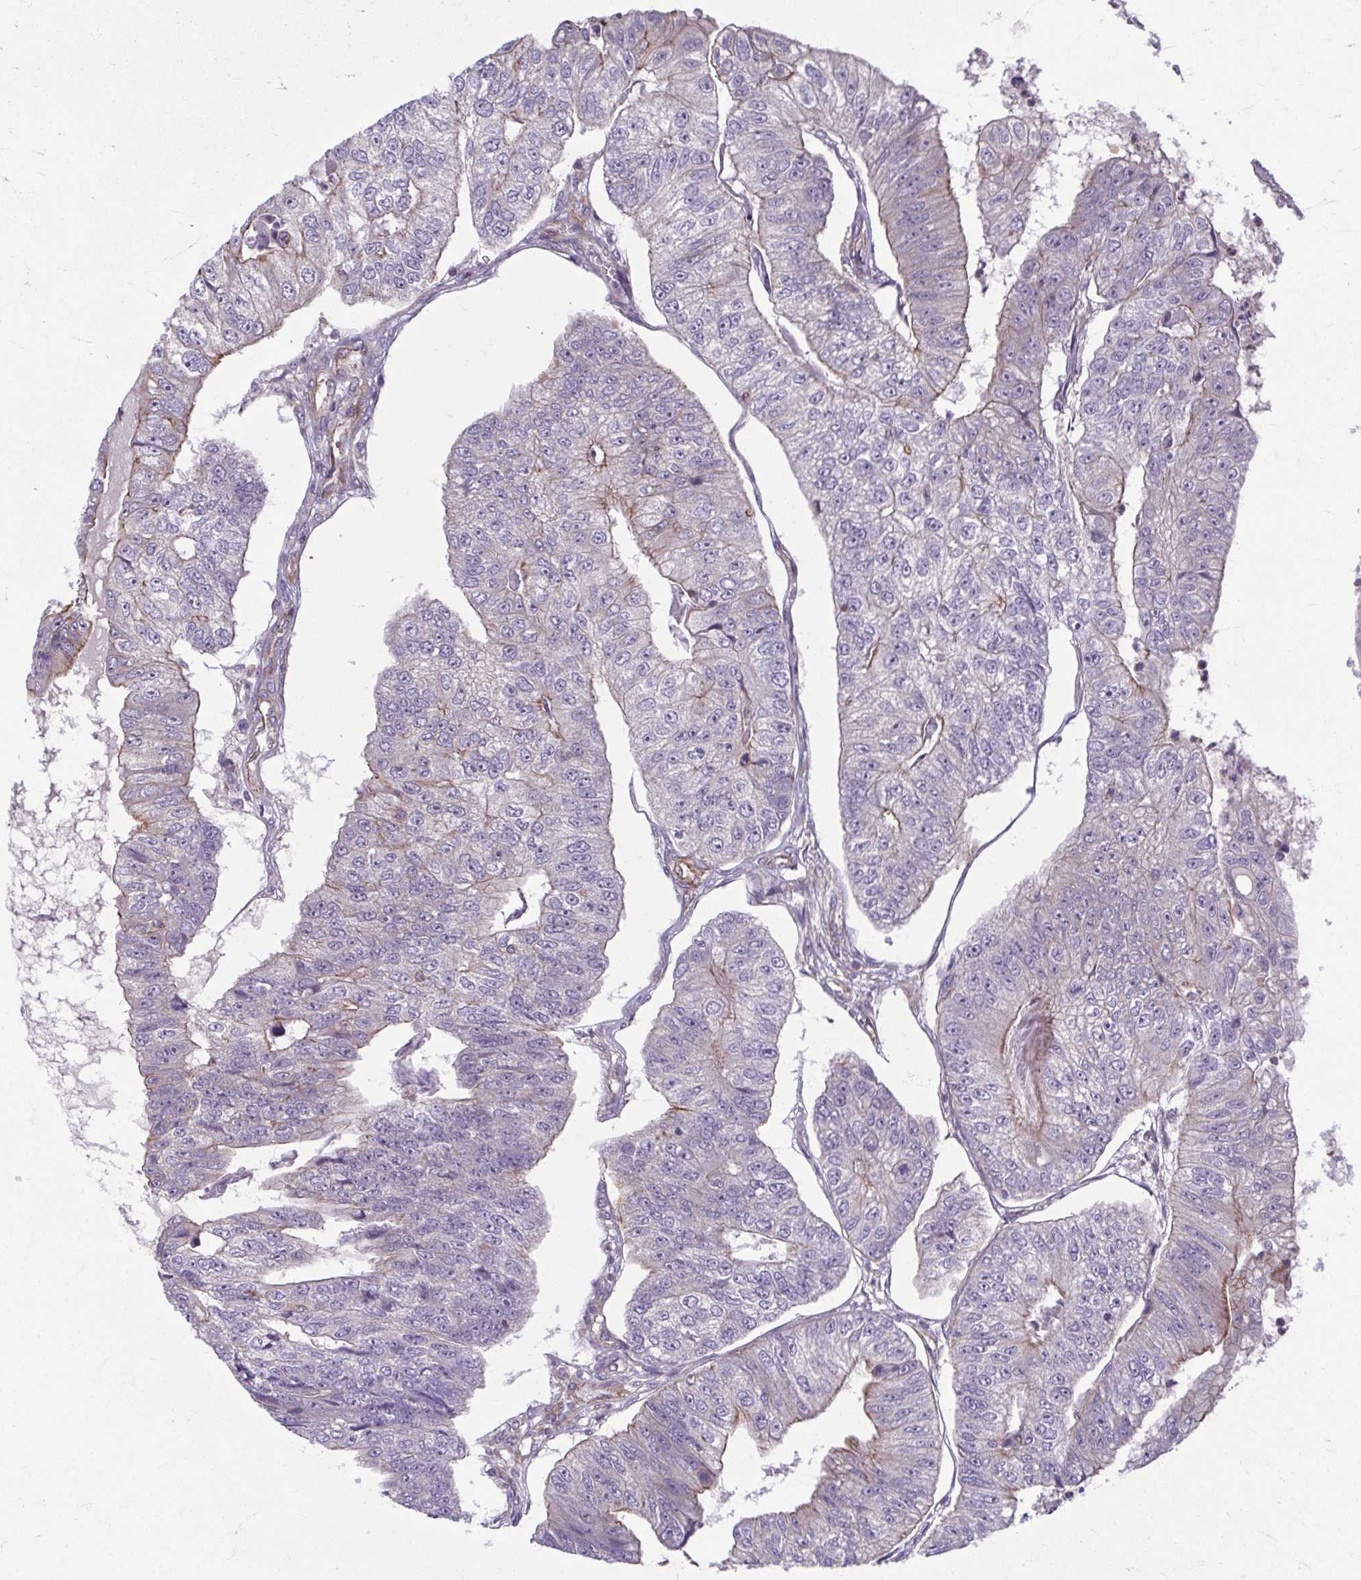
{"staining": {"intensity": "weak", "quantity": "<25%", "location": "cytoplasmic/membranous"}, "tissue": "colorectal cancer", "cell_type": "Tumor cells", "image_type": "cancer", "snomed": [{"axis": "morphology", "description": "Adenocarcinoma, NOS"}, {"axis": "topography", "description": "Colon"}], "caption": "Tumor cells show no significant expression in colorectal cancer (adenocarcinoma).", "gene": "EID2B", "patient": {"sex": "female", "age": 67}}